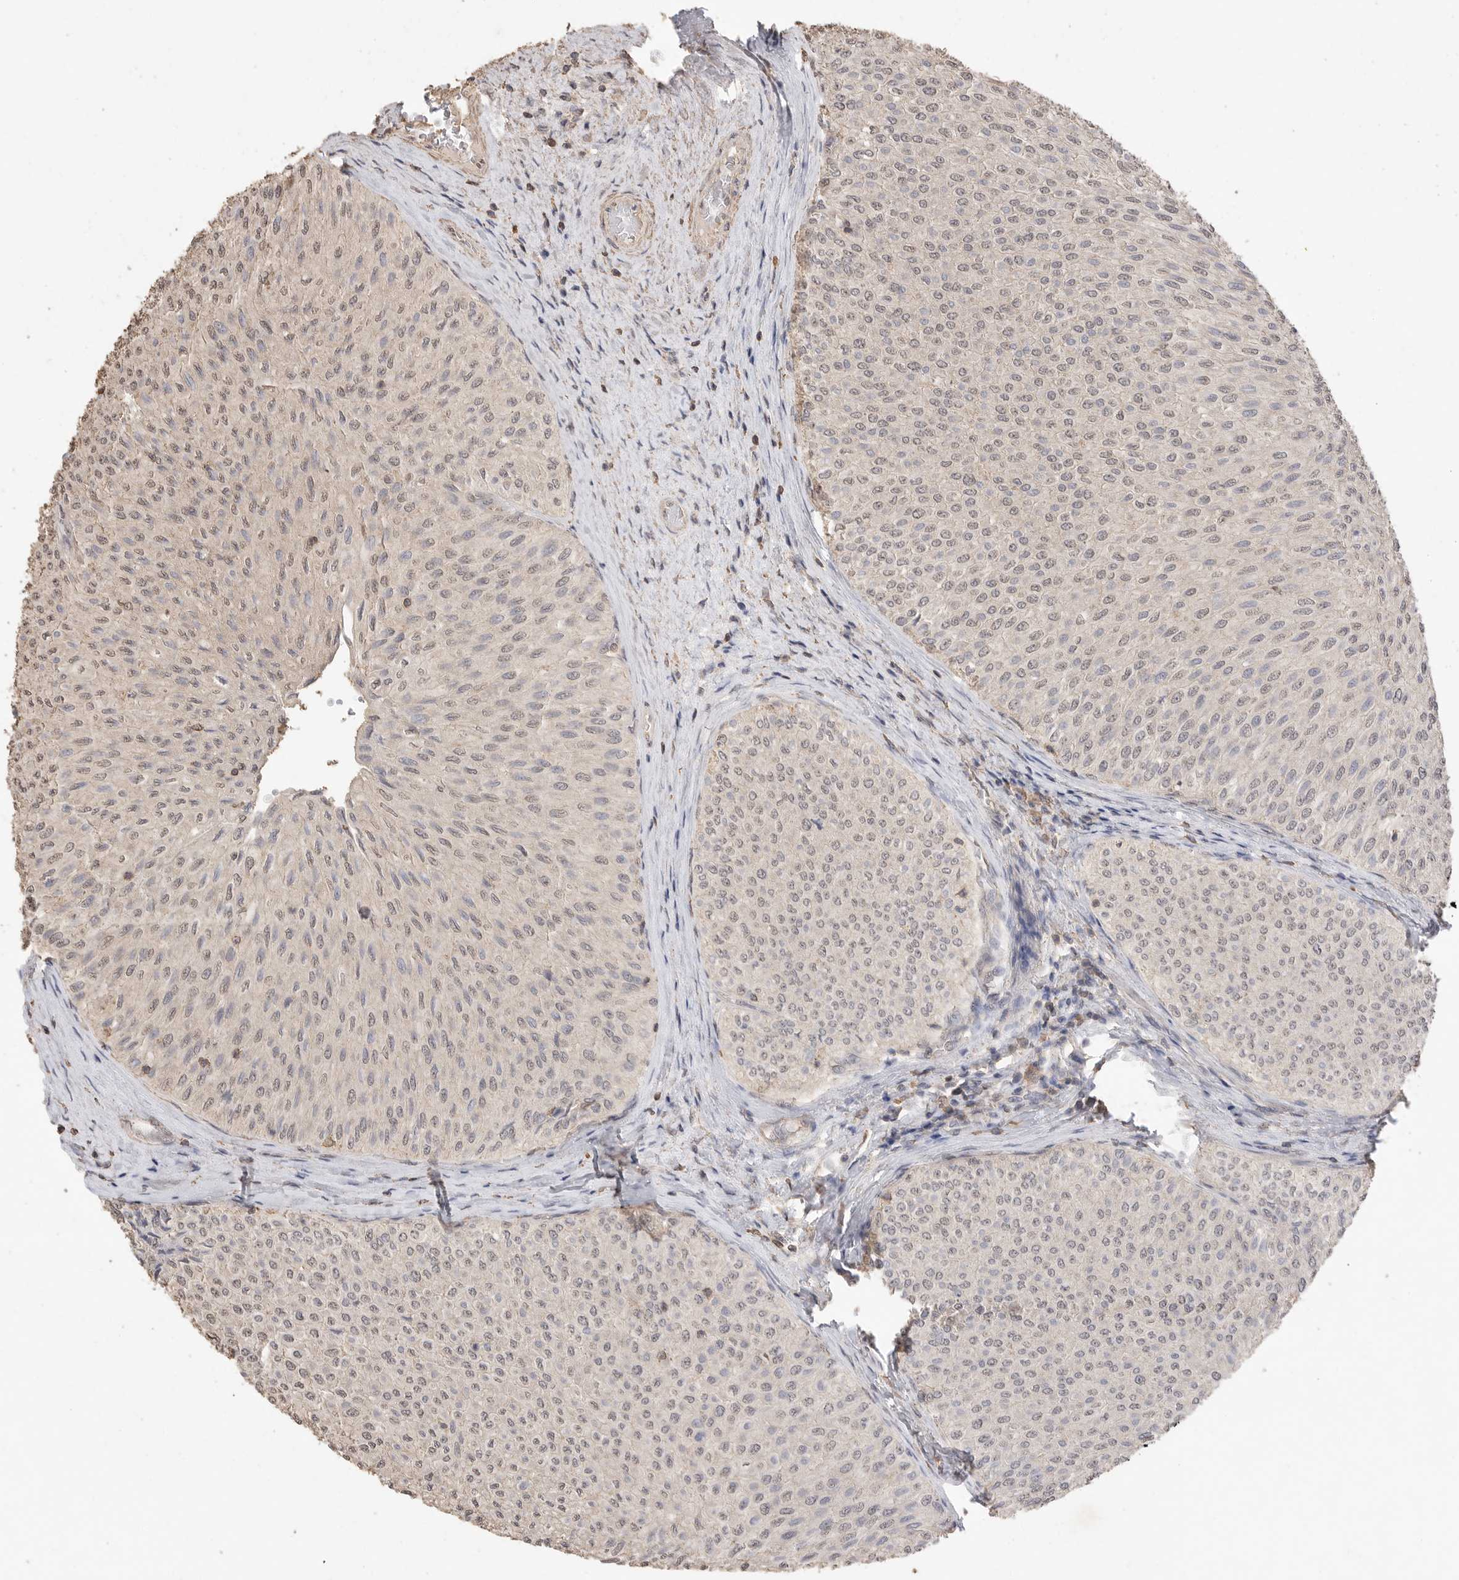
{"staining": {"intensity": "weak", "quantity": ">75%", "location": "nuclear"}, "tissue": "urothelial cancer", "cell_type": "Tumor cells", "image_type": "cancer", "snomed": [{"axis": "morphology", "description": "Urothelial carcinoma, Low grade"}, {"axis": "topography", "description": "Urinary bladder"}], "caption": "Urothelial cancer tissue reveals weak nuclear expression in about >75% of tumor cells, visualized by immunohistochemistry. (IHC, brightfield microscopy, high magnification).", "gene": "MAP2K1", "patient": {"sex": "male", "age": 78}}